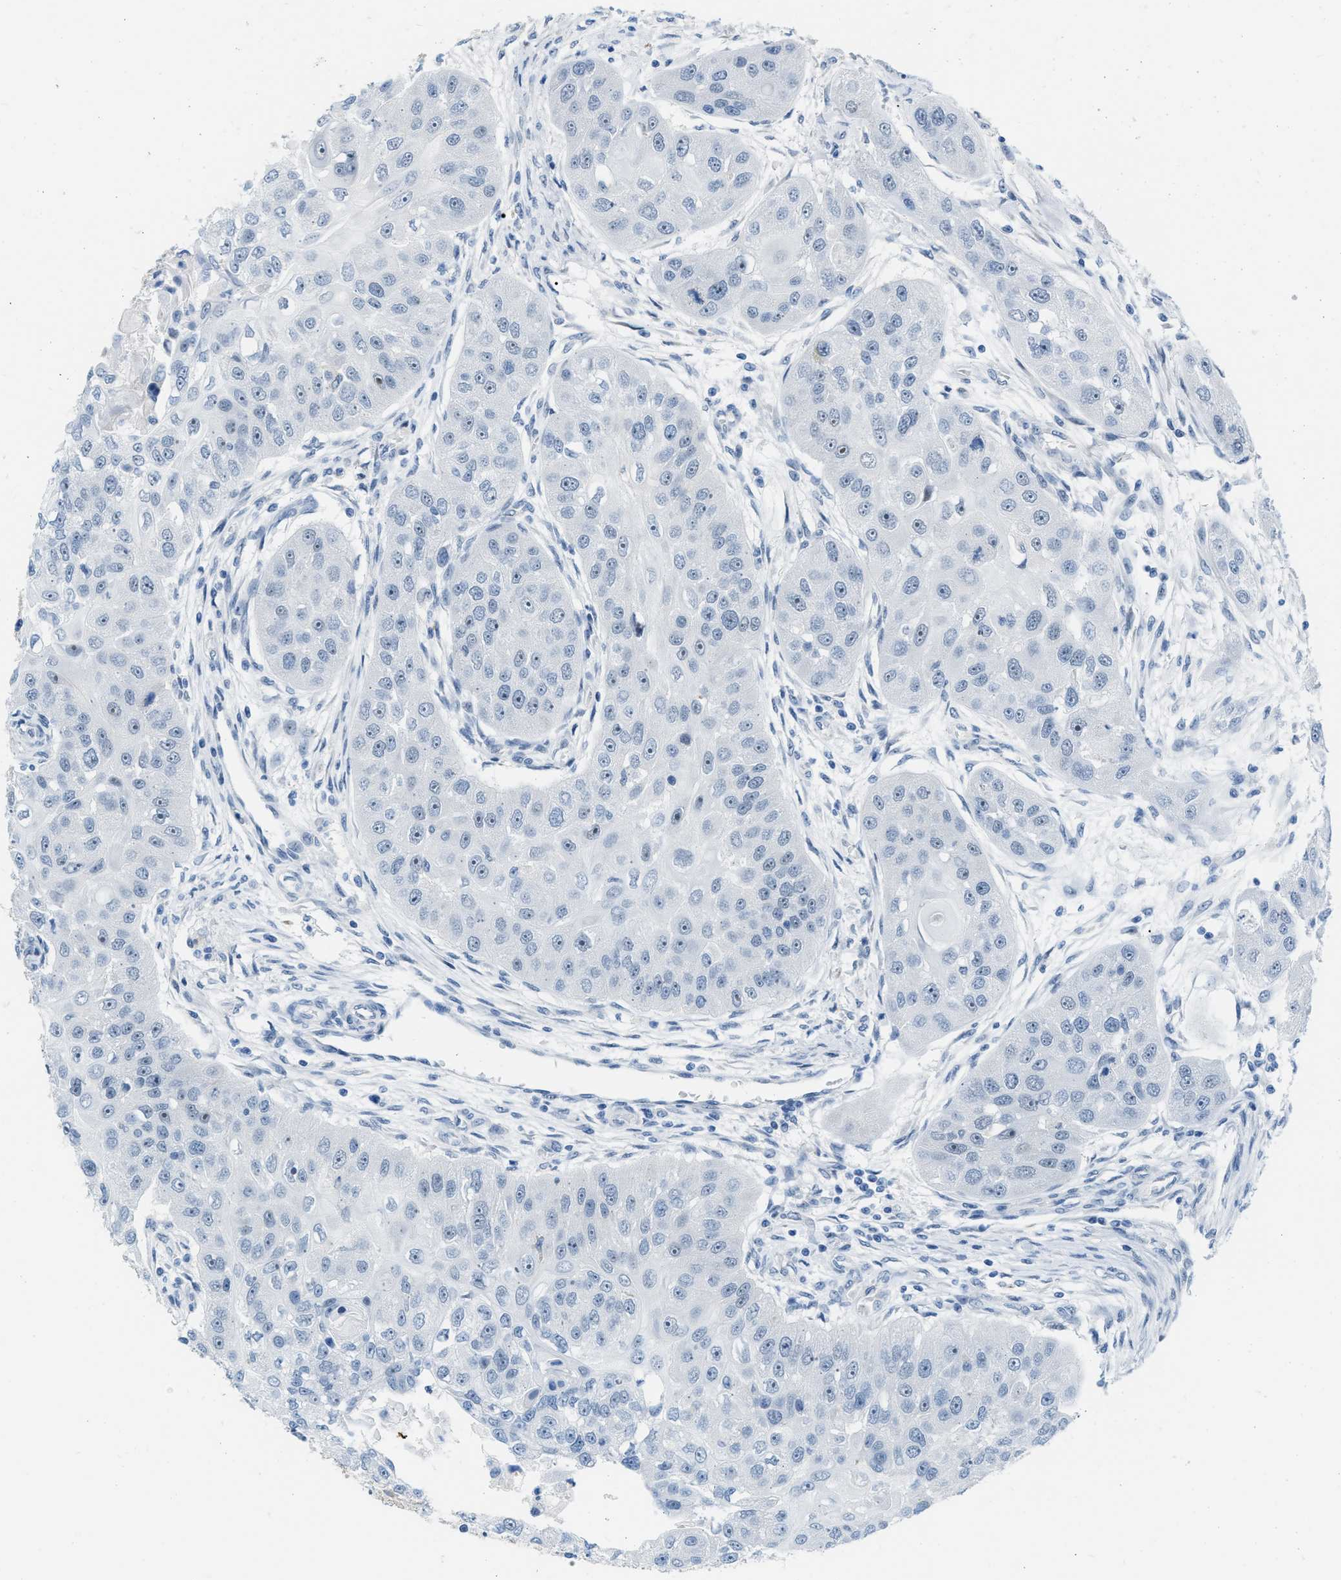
{"staining": {"intensity": "negative", "quantity": "none", "location": "none"}, "tissue": "head and neck cancer", "cell_type": "Tumor cells", "image_type": "cancer", "snomed": [{"axis": "morphology", "description": "Normal tissue, NOS"}, {"axis": "morphology", "description": "Squamous cell carcinoma, NOS"}, {"axis": "topography", "description": "Skeletal muscle"}, {"axis": "topography", "description": "Head-Neck"}], "caption": "Protein analysis of head and neck cancer reveals no significant staining in tumor cells.", "gene": "PHRF1", "patient": {"sex": "male", "age": 51}}